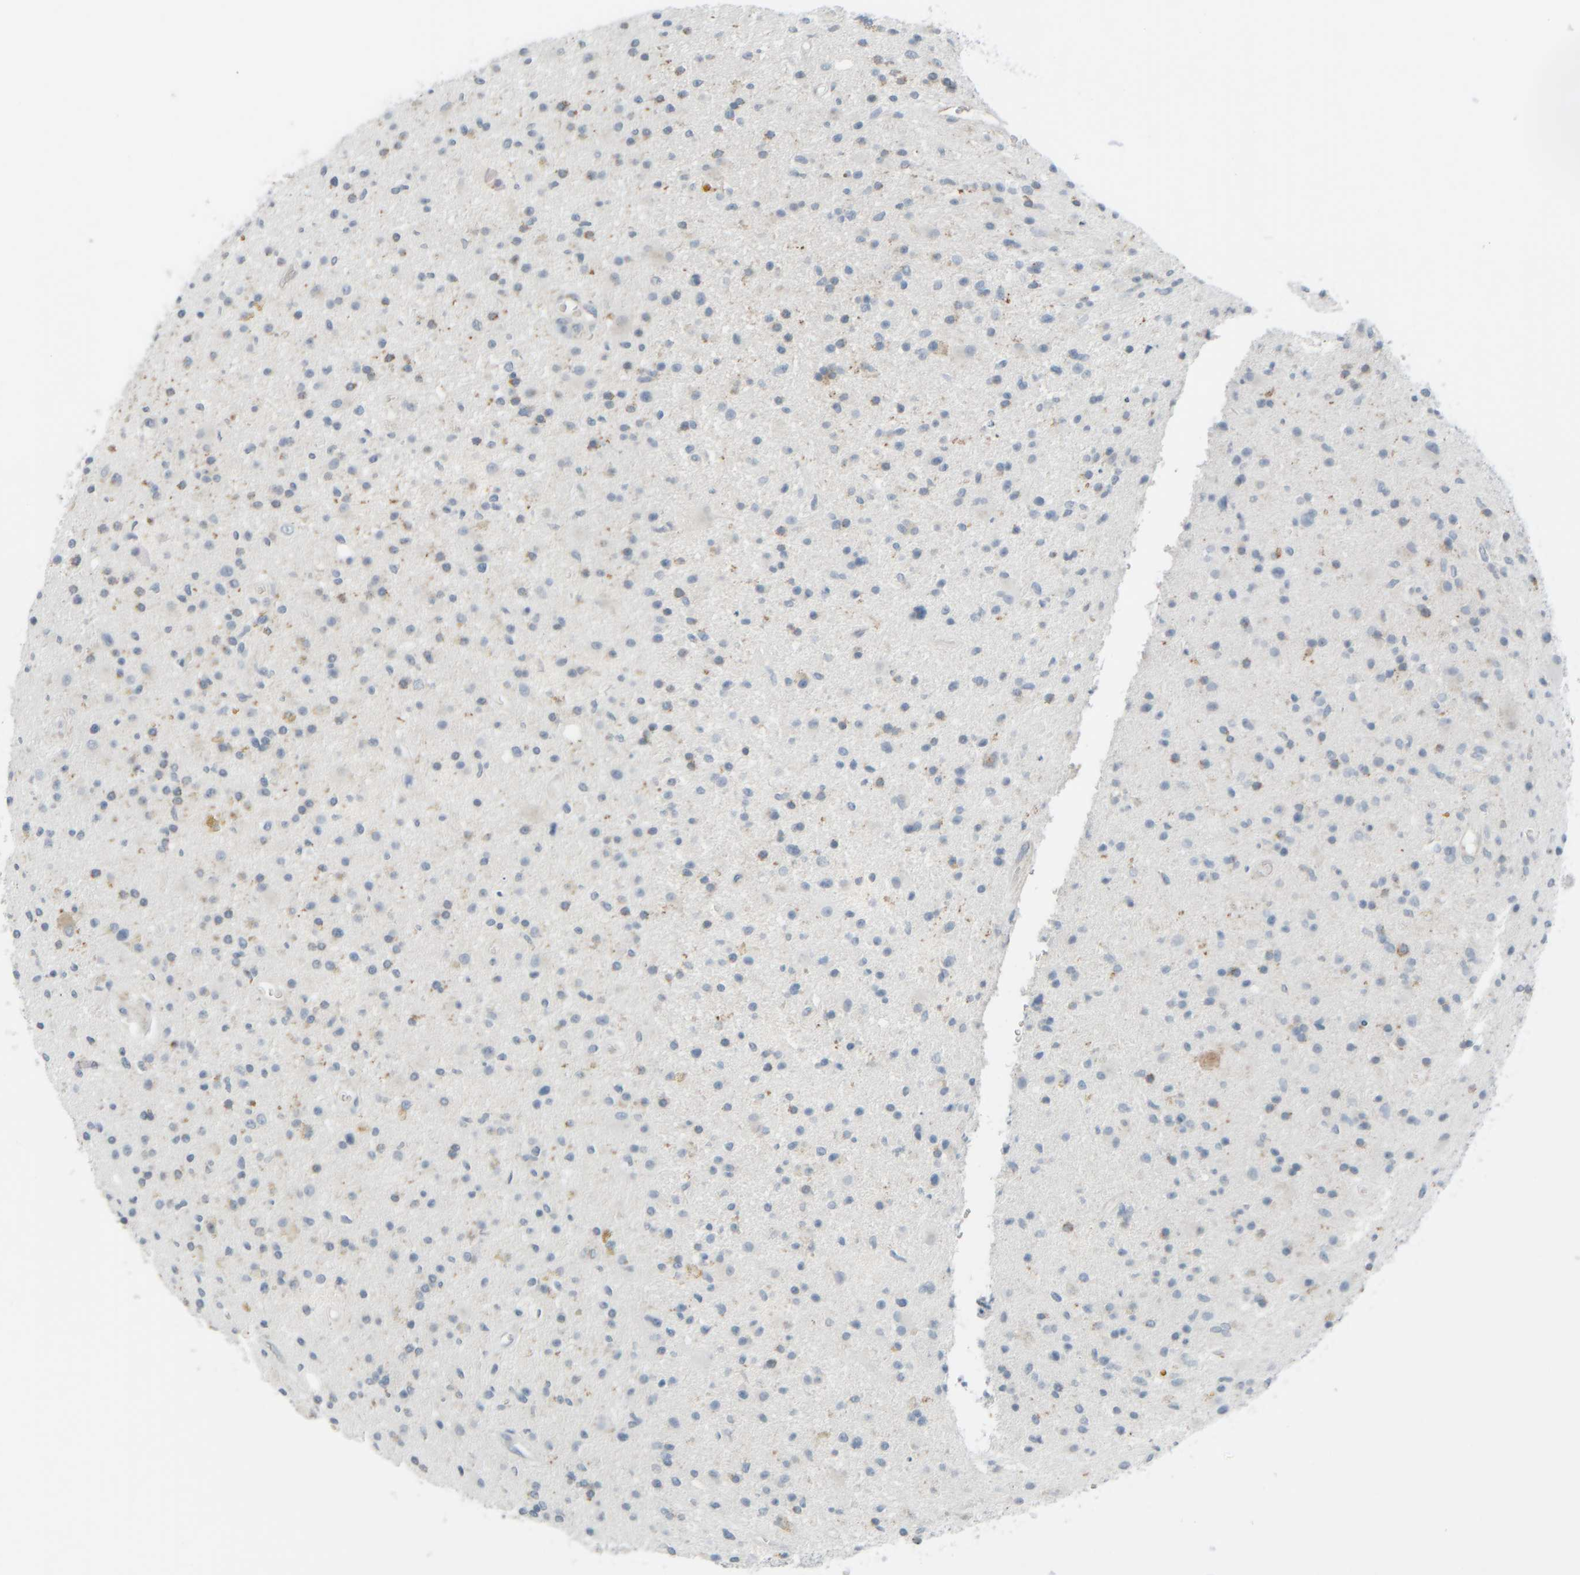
{"staining": {"intensity": "negative", "quantity": "none", "location": "none"}, "tissue": "glioma", "cell_type": "Tumor cells", "image_type": "cancer", "snomed": [{"axis": "morphology", "description": "Glioma, malignant, High grade"}, {"axis": "topography", "description": "Brain"}], "caption": "Immunohistochemistry (IHC) of glioma displays no expression in tumor cells.", "gene": "TPSAB1", "patient": {"sex": "male", "age": 33}}